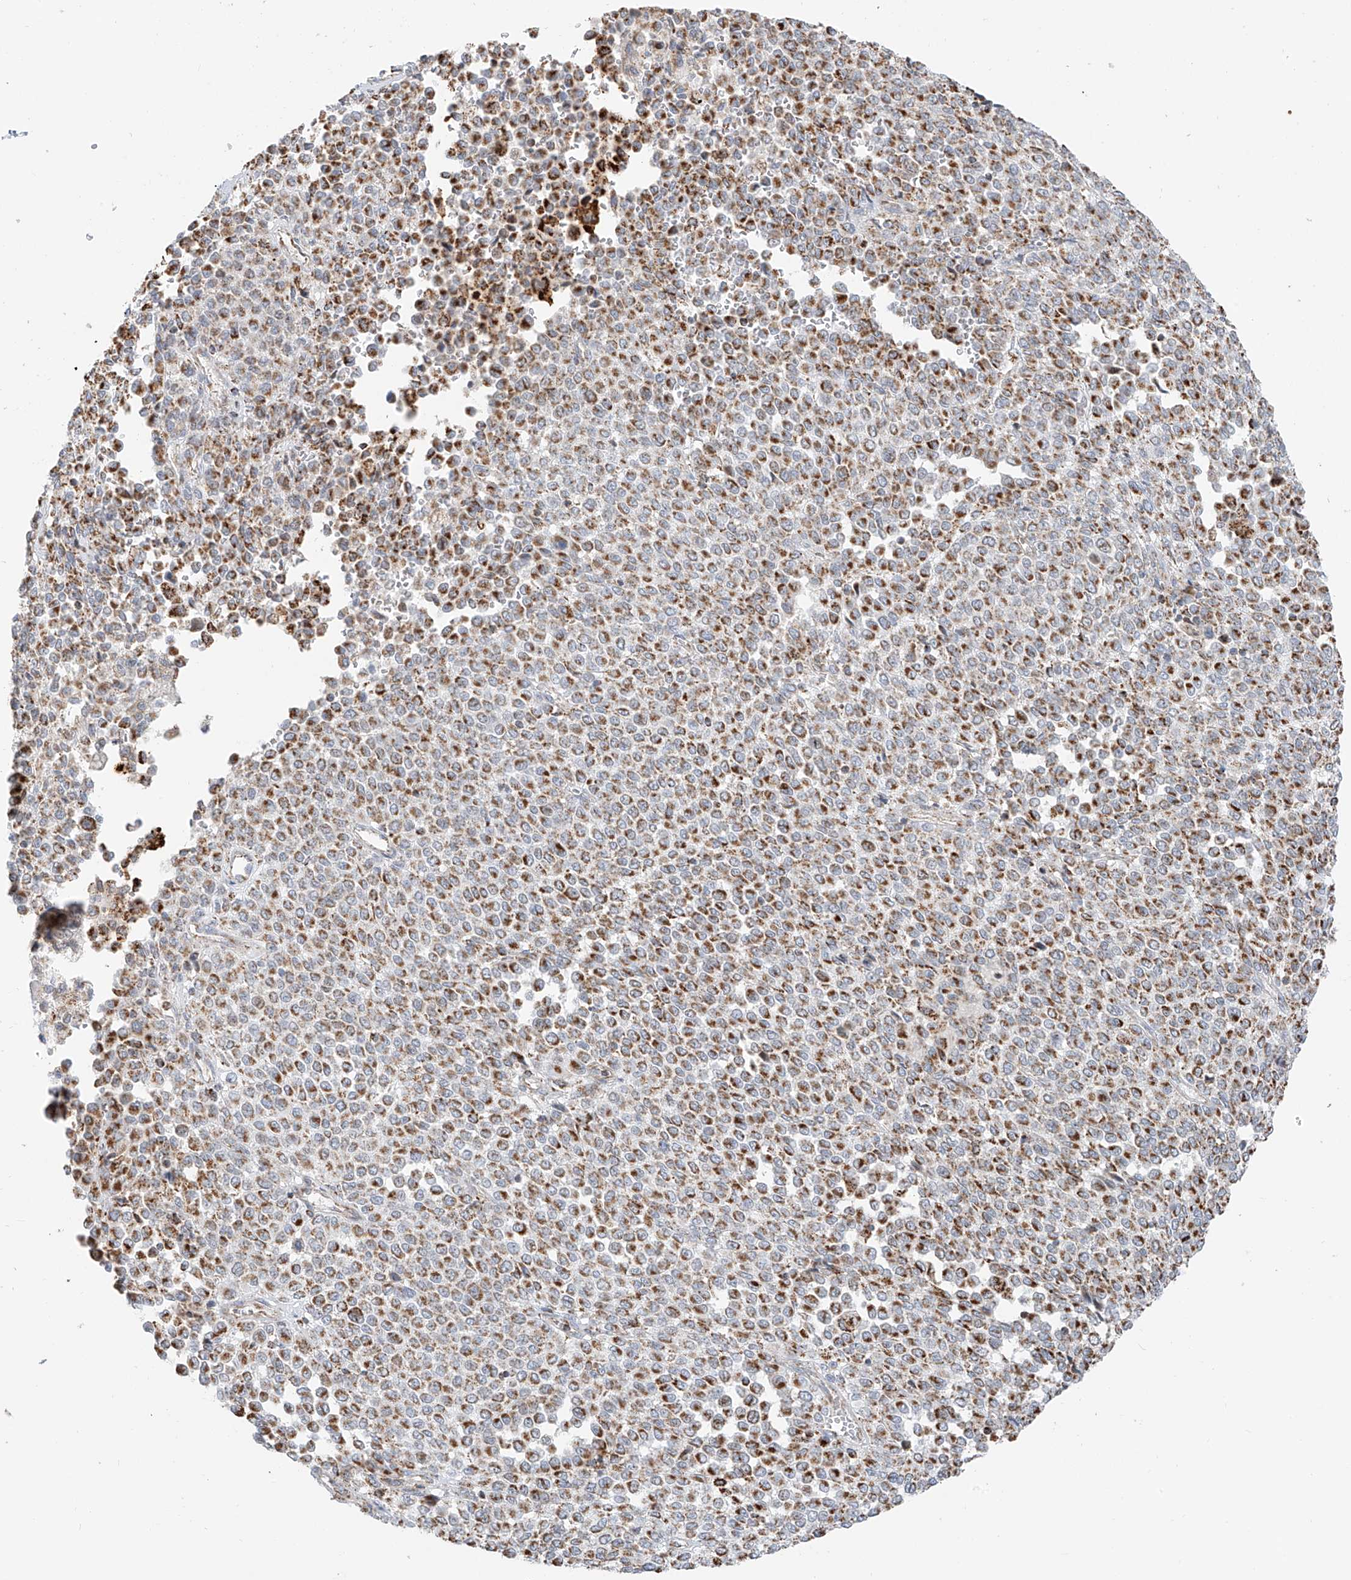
{"staining": {"intensity": "moderate", "quantity": ">75%", "location": "cytoplasmic/membranous"}, "tissue": "melanoma", "cell_type": "Tumor cells", "image_type": "cancer", "snomed": [{"axis": "morphology", "description": "Malignant melanoma, Metastatic site"}, {"axis": "topography", "description": "Pancreas"}], "caption": "Immunohistochemistry staining of malignant melanoma (metastatic site), which reveals medium levels of moderate cytoplasmic/membranous staining in approximately >75% of tumor cells indicating moderate cytoplasmic/membranous protein staining. The staining was performed using DAB (brown) for protein detection and nuclei were counterstained in hematoxylin (blue).", "gene": "ETHE1", "patient": {"sex": "female", "age": 30}}